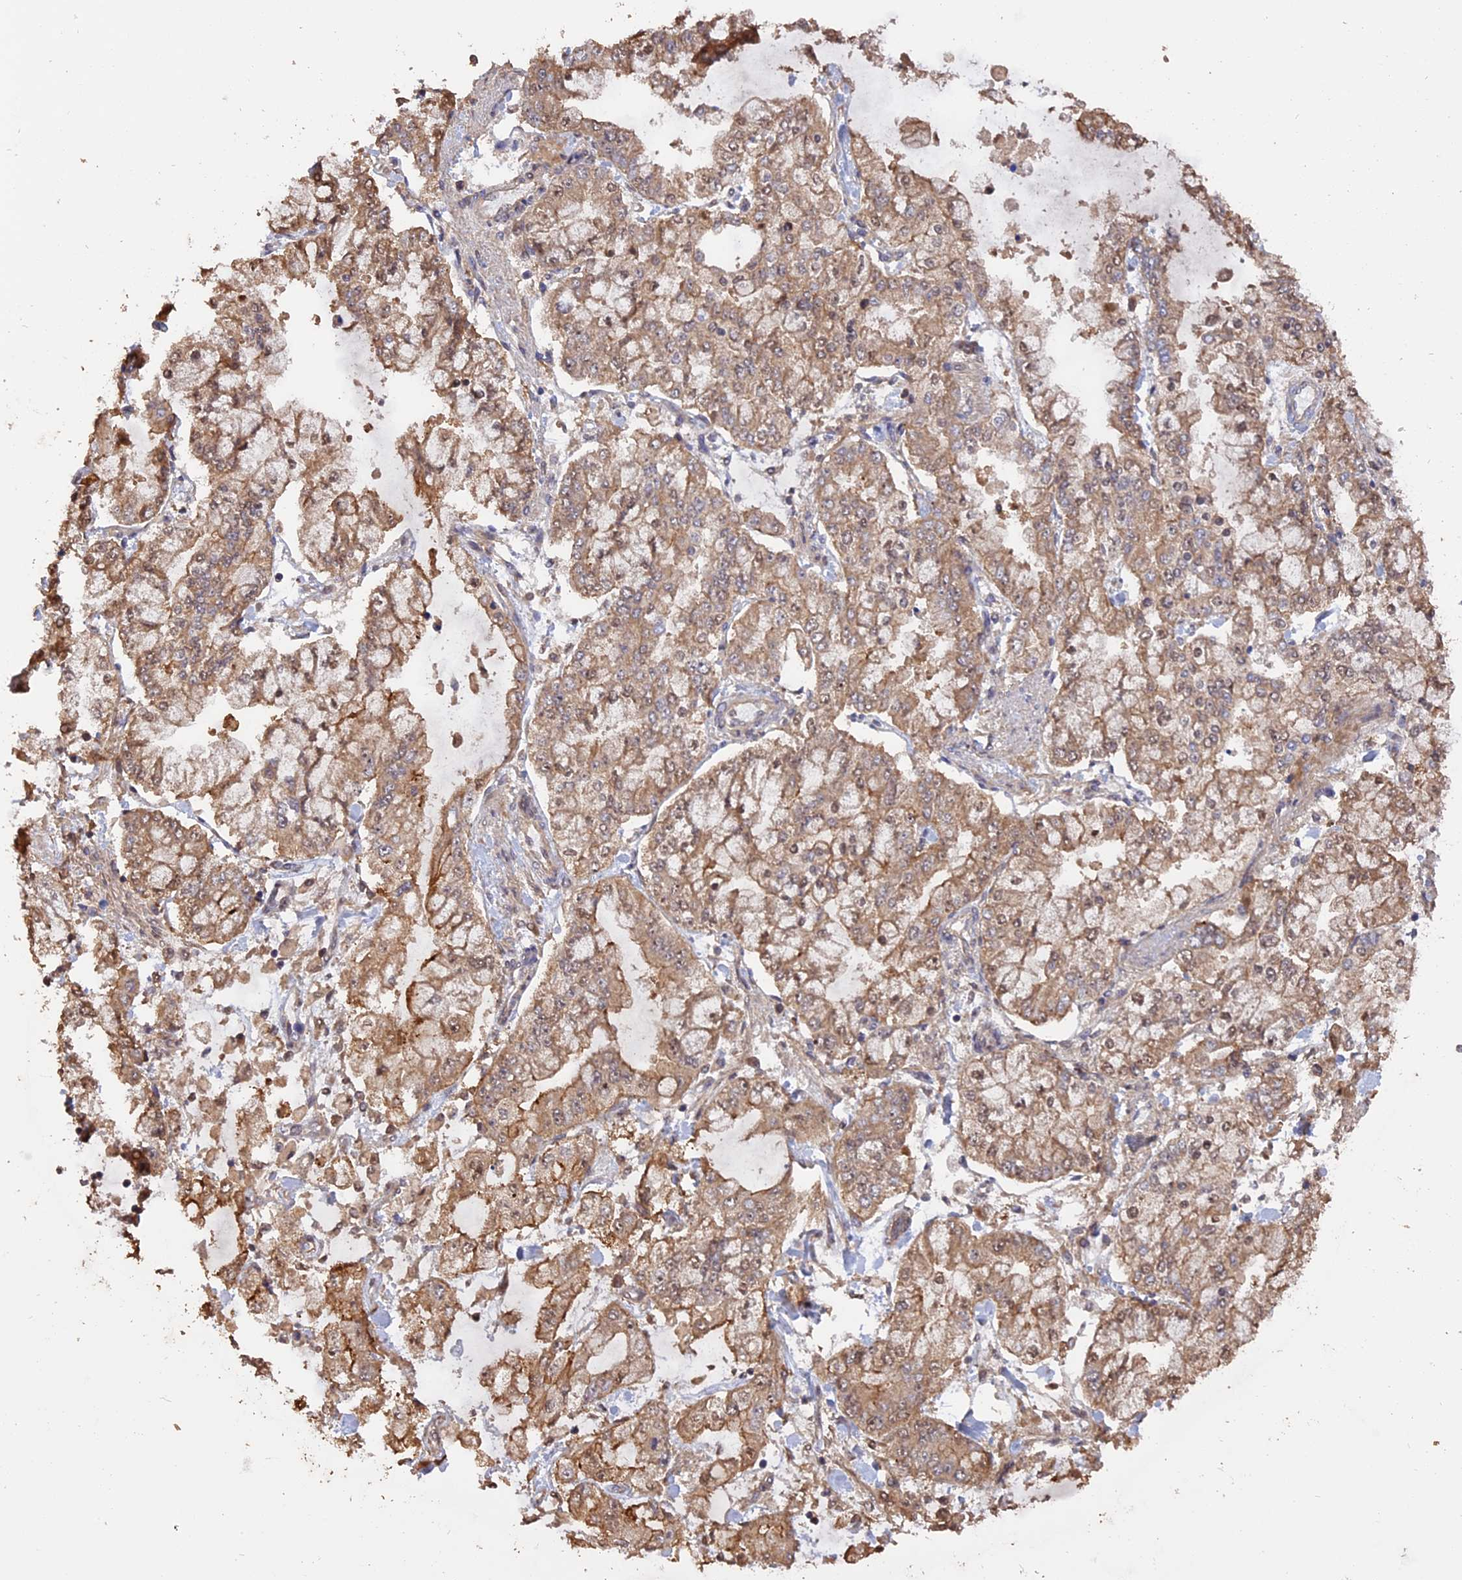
{"staining": {"intensity": "weak", "quantity": ">75%", "location": "cytoplasmic/membranous,nuclear"}, "tissue": "stomach cancer", "cell_type": "Tumor cells", "image_type": "cancer", "snomed": [{"axis": "morphology", "description": "Normal tissue, NOS"}, {"axis": "morphology", "description": "Adenocarcinoma, NOS"}, {"axis": "topography", "description": "Stomach, upper"}, {"axis": "topography", "description": "Stomach"}], "caption": "Adenocarcinoma (stomach) was stained to show a protein in brown. There is low levels of weak cytoplasmic/membranous and nuclear positivity in approximately >75% of tumor cells.", "gene": "RASAL1", "patient": {"sex": "male", "age": 76}}